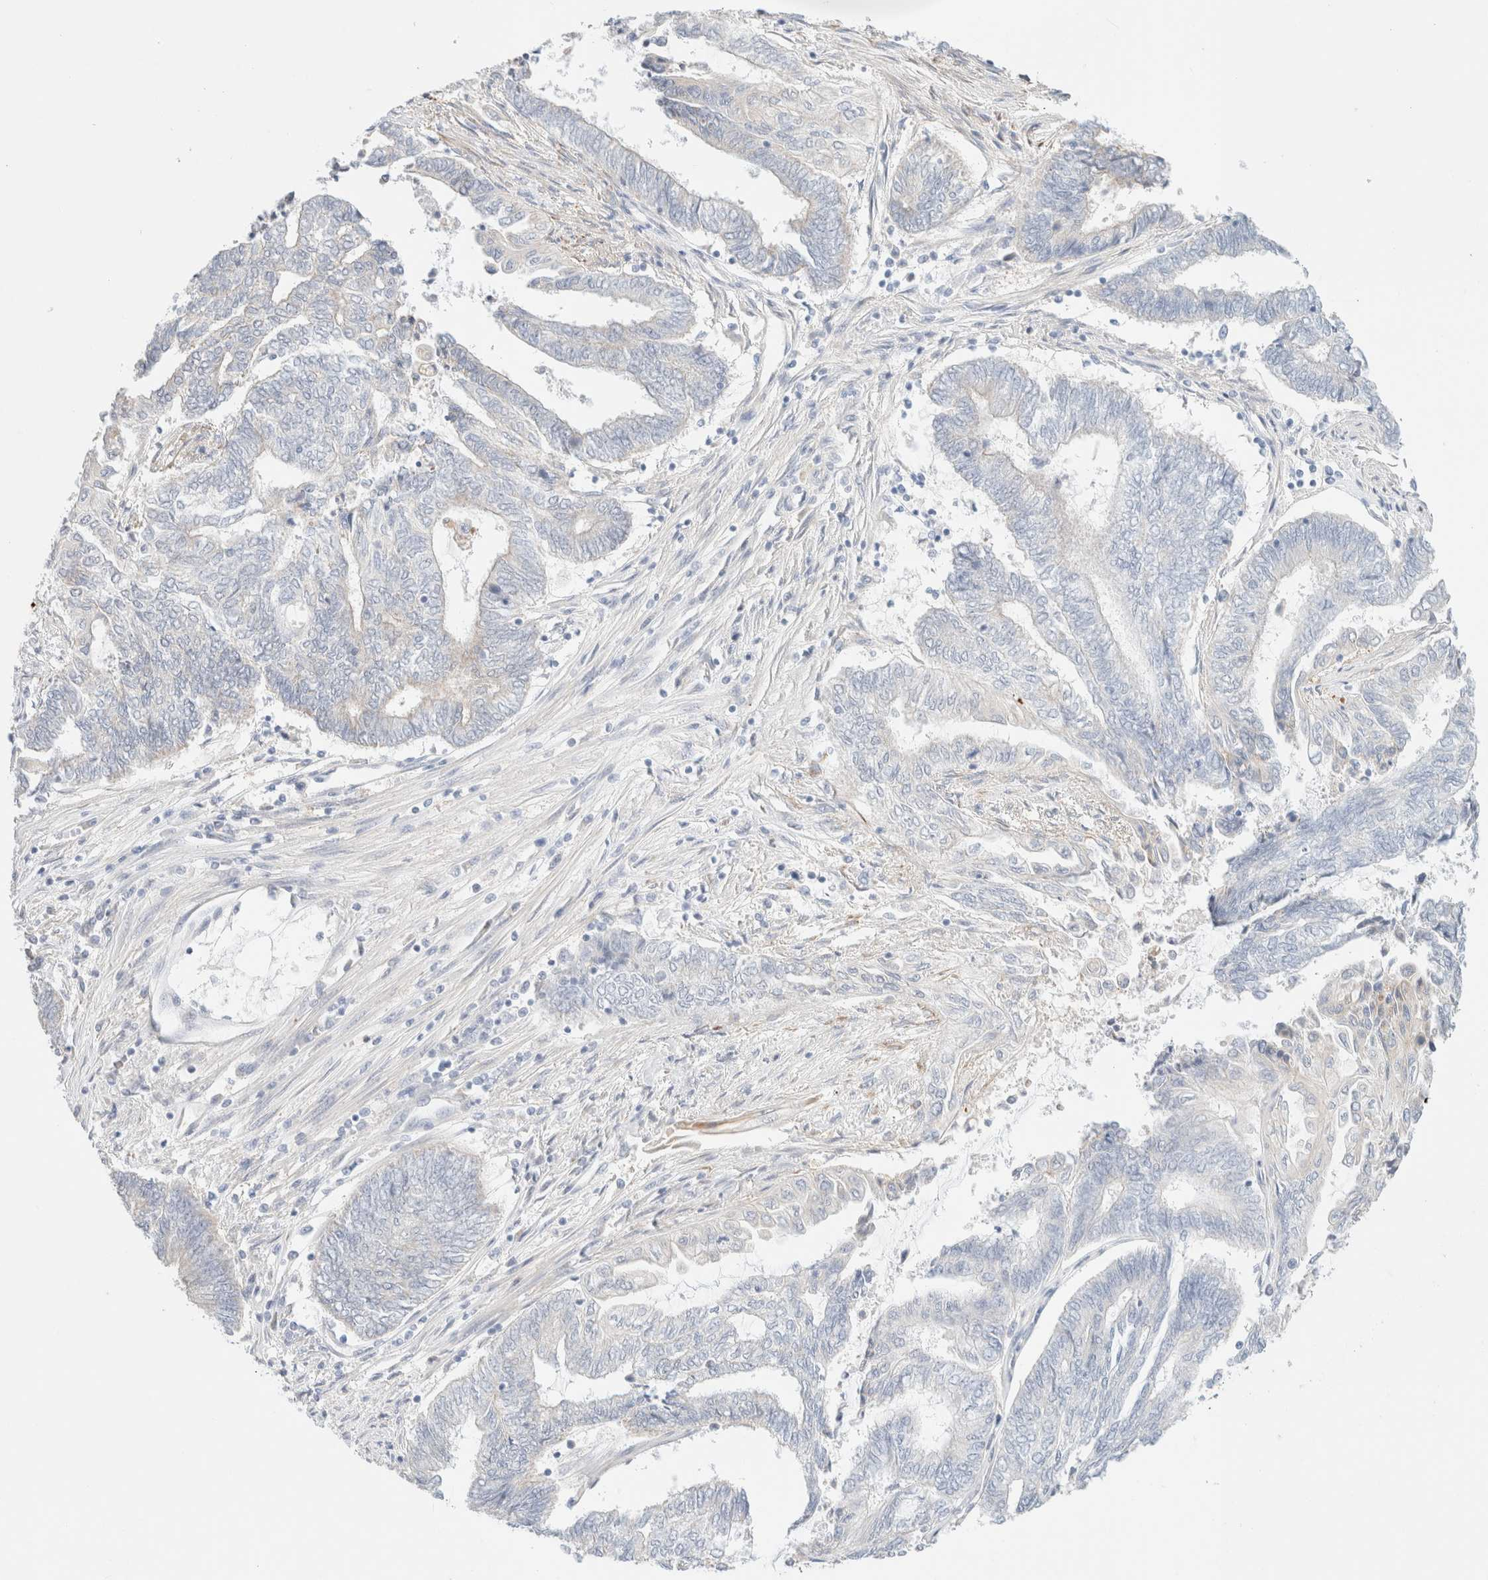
{"staining": {"intensity": "negative", "quantity": "none", "location": "none"}, "tissue": "endometrial cancer", "cell_type": "Tumor cells", "image_type": "cancer", "snomed": [{"axis": "morphology", "description": "Adenocarcinoma, NOS"}, {"axis": "topography", "description": "Uterus"}, {"axis": "topography", "description": "Endometrium"}], "caption": "An IHC micrograph of endometrial adenocarcinoma is shown. There is no staining in tumor cells of endometrial adenocarcinoma. The staining is performed using DAB (3,3'-diaminobenzidine) brown chromogen with nuclei counter-stained in using hematoxylin.", "gene": "UNC13B", "patient": {"sex": "female", "age": 70}}